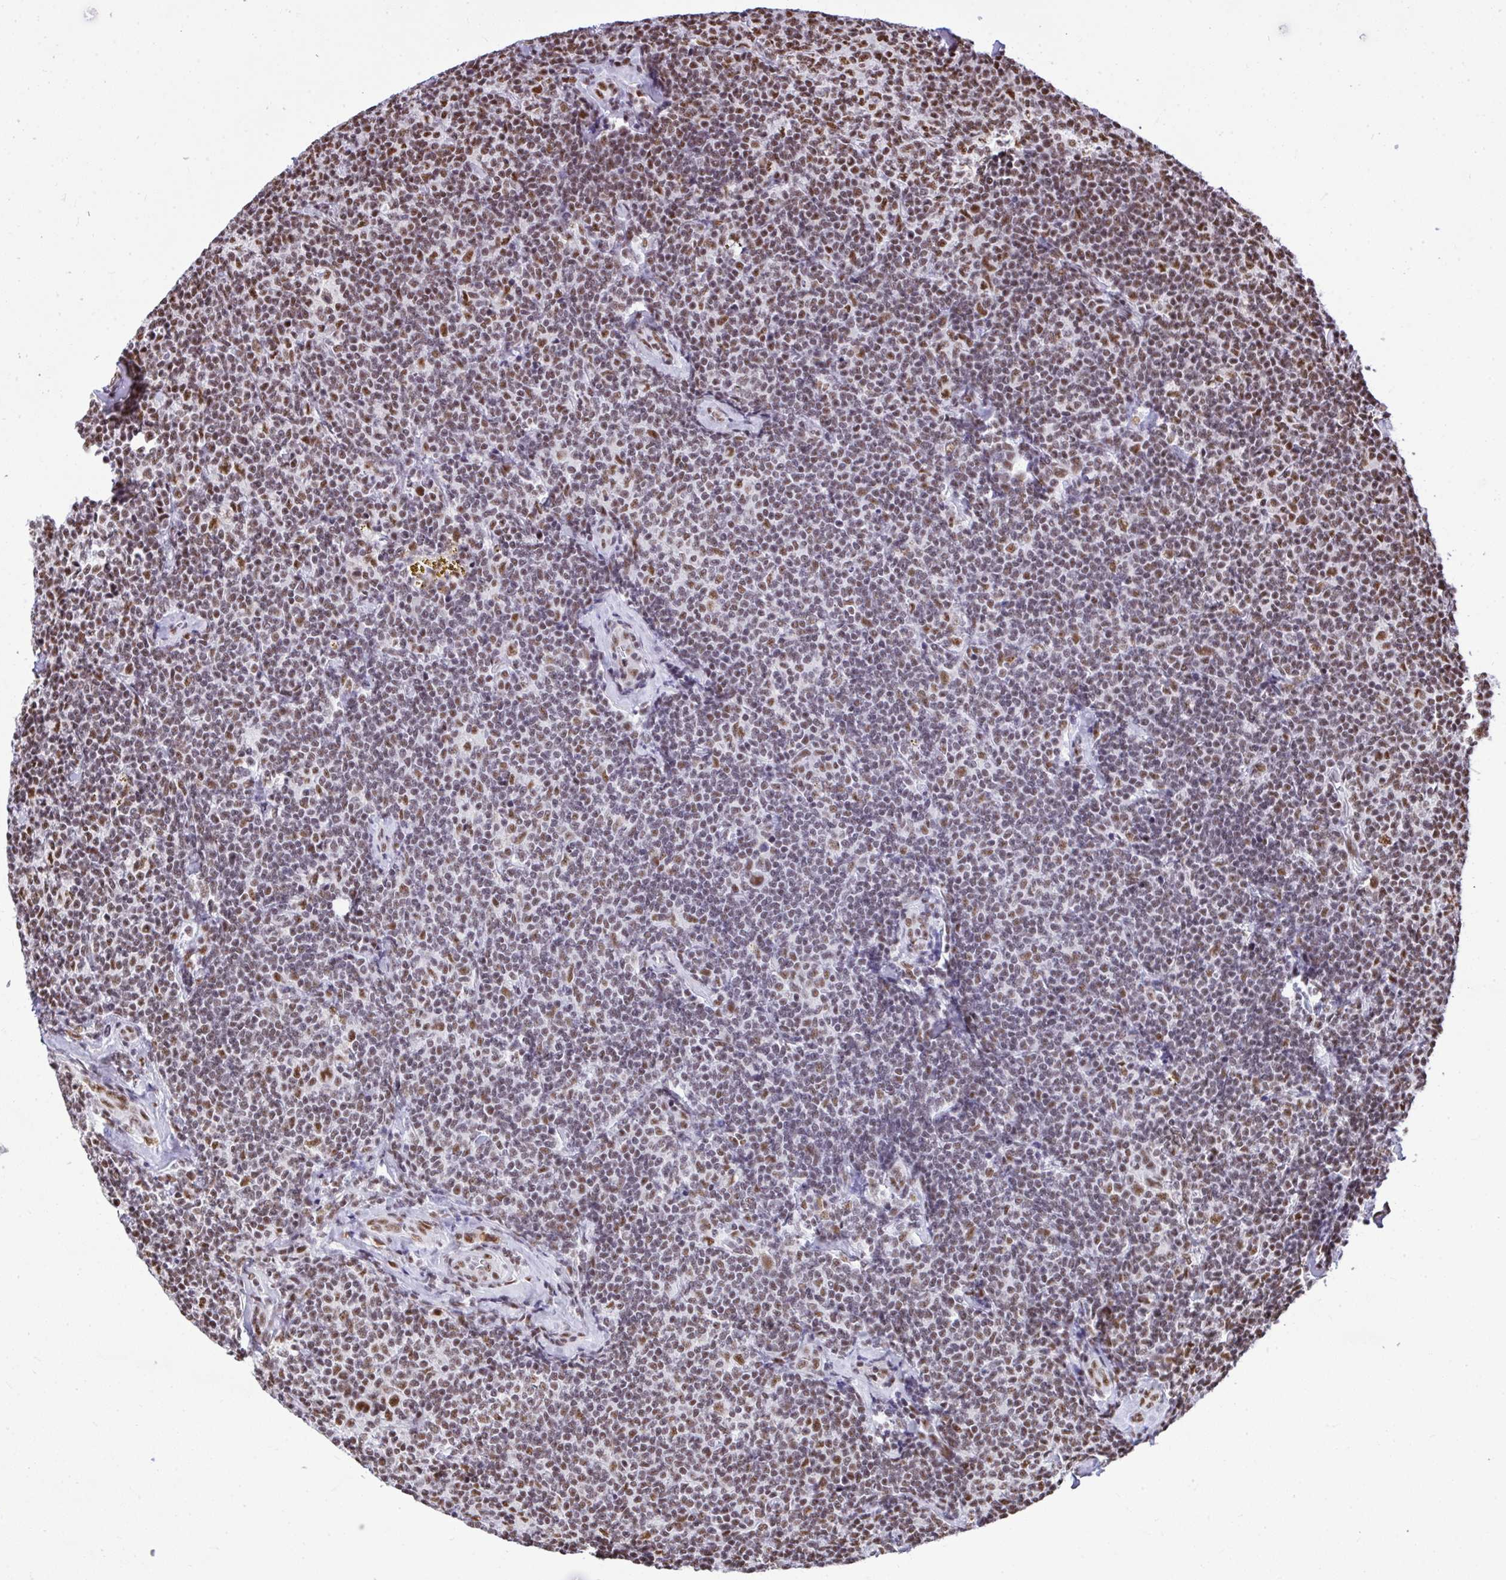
{"staining": {"intensity": "moderate", "quantity": ">75%", "location": "nuclear"}, "tissue": "lymphoma", "cell_type": "Tumor cells", "image_type": "cancer", "snomed": [{"axis": "morphology", "description": "Malignant lymphoma, non-Hodgkin's type, Low grade"}, {"axis": "topography", "description": "Lymph node"}], "caption": "Immunohistochemistry of human lymphoma demonstrates medium levels of moderate nuclear staining in about >75% of tumor cells.", "gene": "PRPF19", "patient": {"sex": "female", "age": 56}}